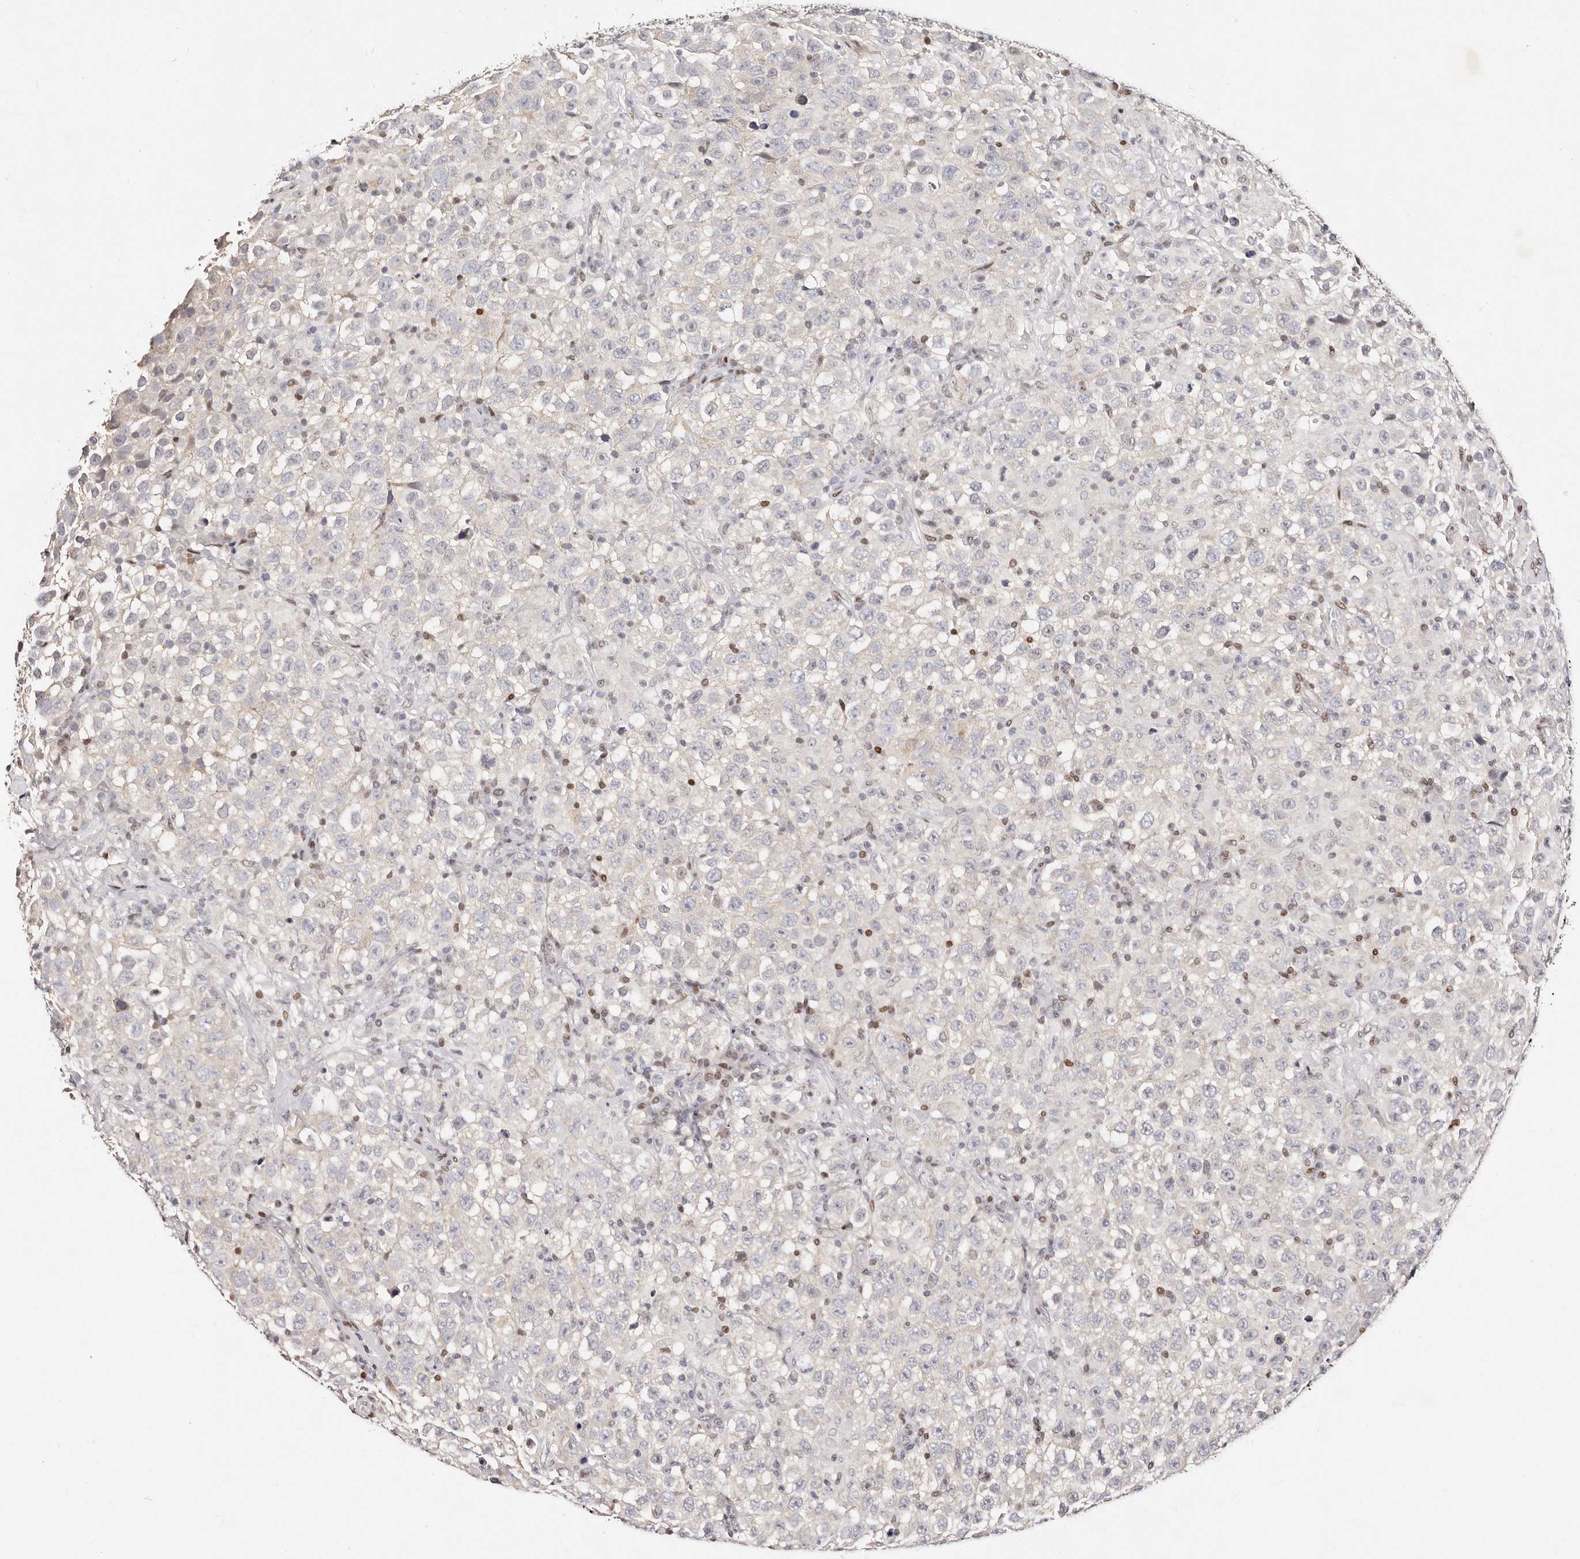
{"staining": {"intensity": "negative", "quantity": "none", "location": "none"}, "tissue": "testis cancer", "cell_type": "Tumor cells", "image_type": "cancer", "snomed": [{"axis": "morphology", "description": "Seminoma, NOS"}, {"axis": "topography", "description": "Testis"}], "caption": "Immunohistochemical staining of seminoma (testis) exhibits no significant expression in tumor cells.", "gene": "IQGAP3", "patient": {"sex": "male", "age": 41}}